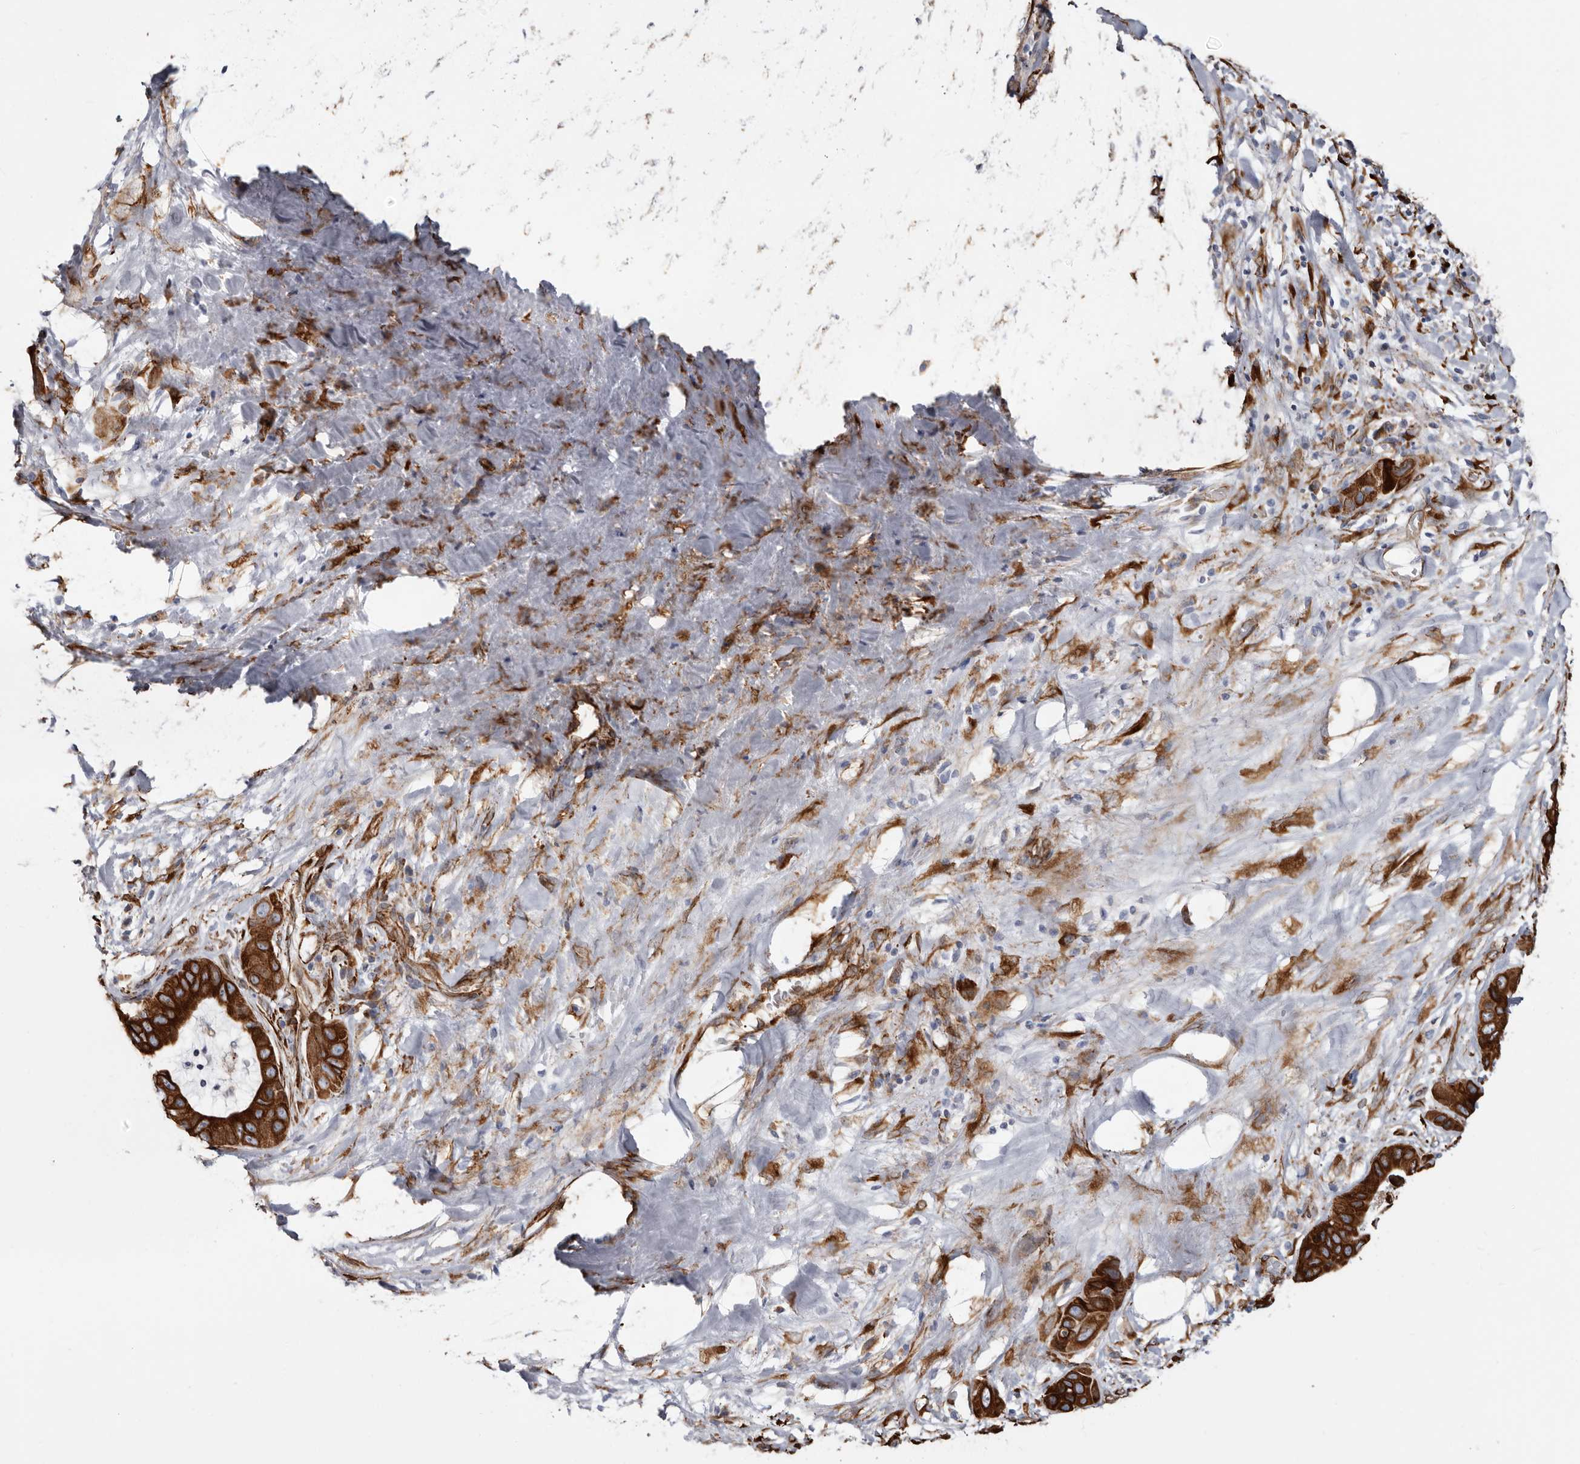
{"staining": {"intensity": "strong", "quantity": ">75%", "location": "cytoplasmic/membranous"}, "tissue": "liver cancer", "cell_type": "Tumor cells", "image_type": "cancer", "snomed": [{"axis": "morphology", "description": "Cholangiocarcinoma"}, {"axis": "topography", "description": "Liver"}], "caption": "Liver cholangiocarcinoma stained for a protein (brown) displays strong cytoplasmic/membranous positive expression in about >75% of tumor cells.", "gene": "SEMA3E", "patient": {"sex": "female", "age": 52}}